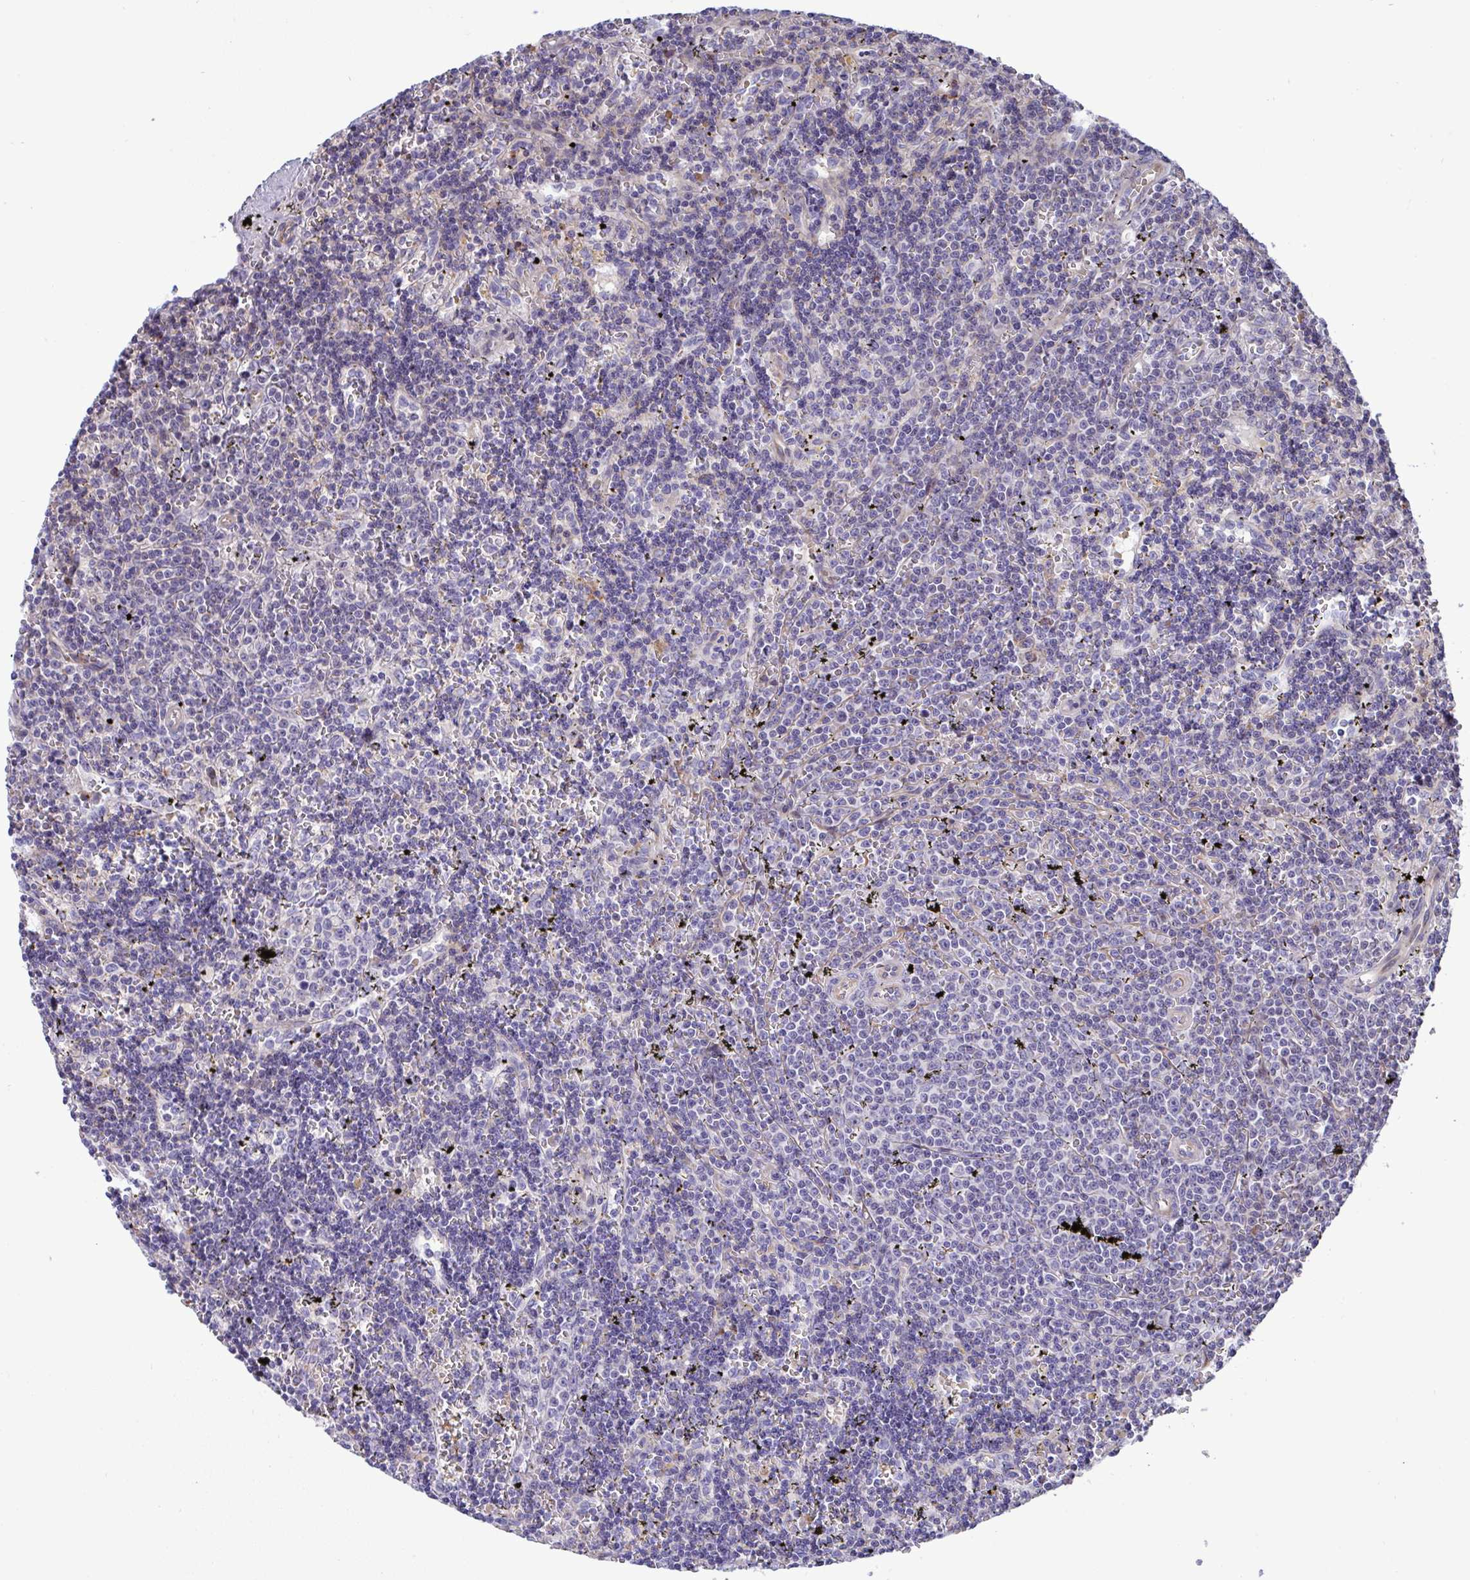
{"staining": {"intensity": "negative", "quantity": "none", "location": "none"}, "tissue": "lymphoma", "cell_type": "Tumor cells", "image_type": "cancer", "snomed": [{"axis": "morphology", "description": "Malignant lymphoma, non-Hodgkin's type, Low grade"}, {"axis": "topography", "description": "Spleen"}], "caption": "Immunohistochemical staining of human lymphoma shows no significant expression in tumor cells. (Brightfield microscopy of DAB (3,3'-diaminobenzidine) immunohistochemistry at high magnification).", "gene": "NTN1", "patient": {"sex": "male", "age": 60}}